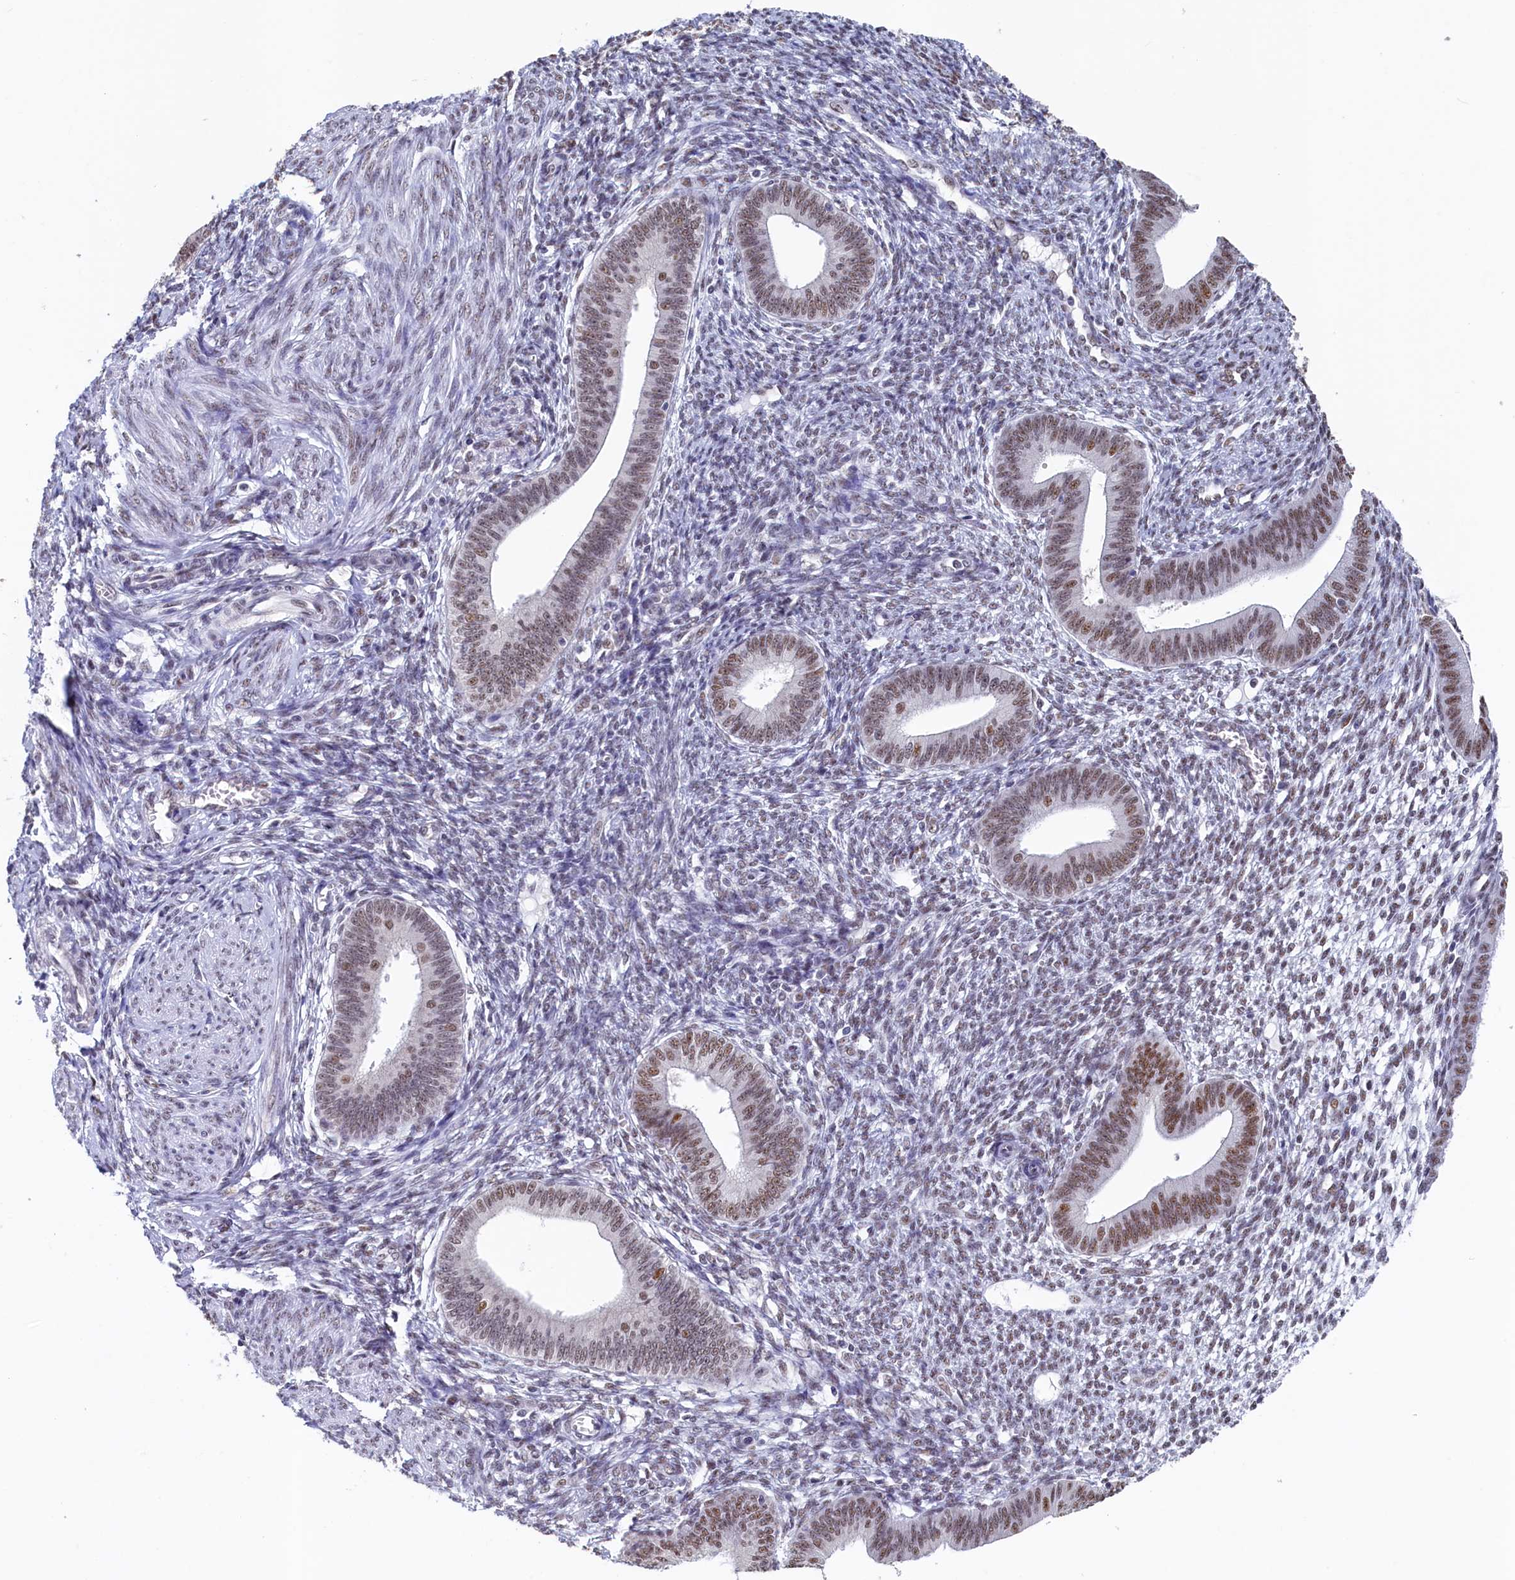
{"staining": {"intensity": "weak", "quantity": "<25%", "location": "nuclear"}, "tissue": "endometrium", "cell_type": "Cells in endometrial stroma", "image_type": "normal", "snomed": [{"axis": "morphology", "description": "Normal tissue, NOS"}, {"axis": "topography", "description": "Endometrium"}], "caption": "An IHC micrograph of normal endometrium is shown. There is no staining in cells in endometrial stroma of endometrium.", "gene": "MOSPD3", "patient": {"sex": "female", "age": 46}}